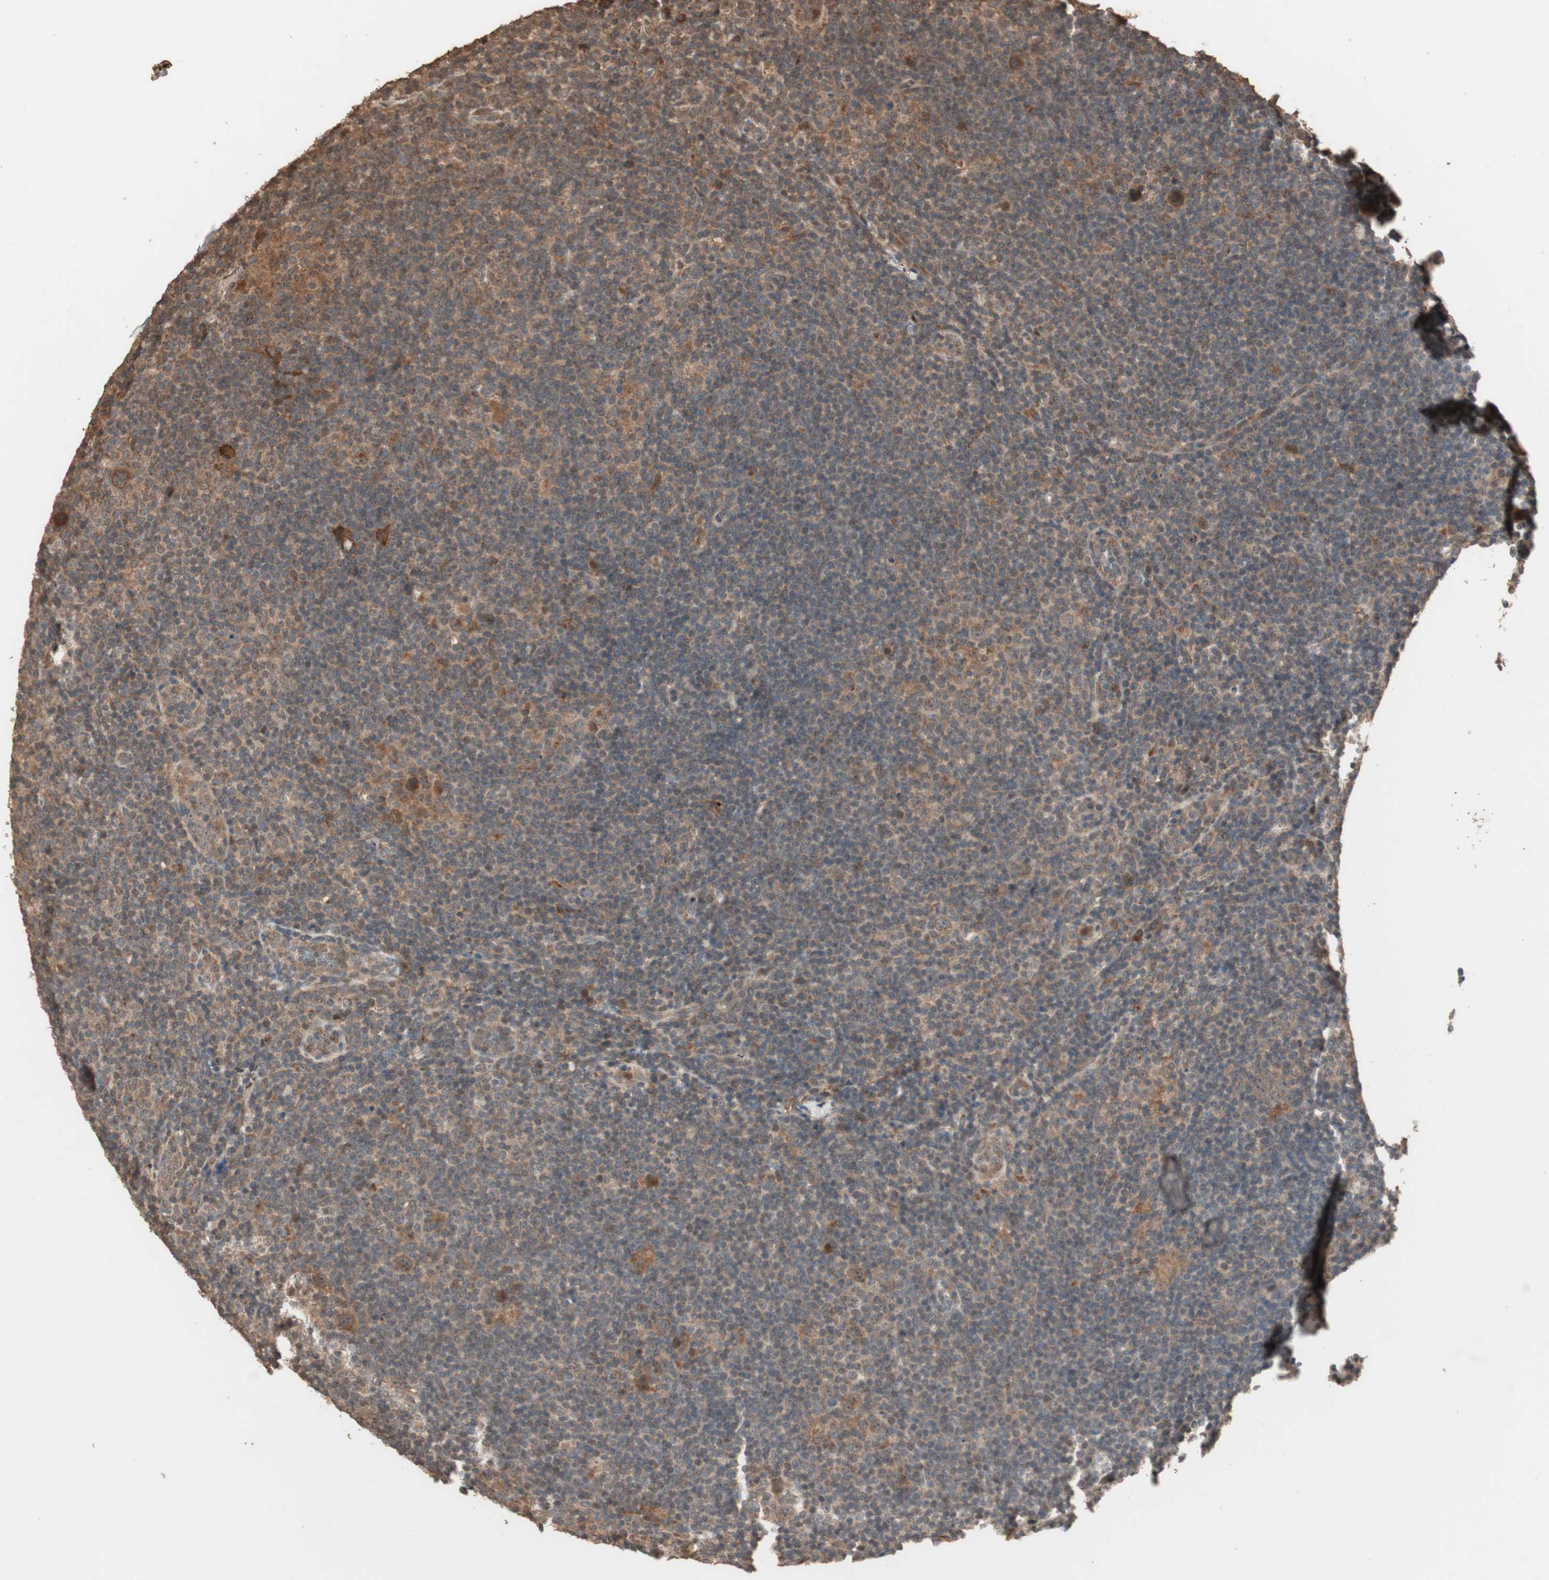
{"staining": {"intensity": "strong", "quantity": ">75%", "location": "cytoplasmic/membranous"}, "tissue": "lymphoma", "cell_type": "Tumor cells", "image_type": "cancer", "snomed": [{"axis": "morphology", "description": "Hodgkin's disease, NOS"}, {"axis": "topography", "description": "Lymph node"}], "caption": "This histopathology image exhibits IHC staining of Hodgkin's disease, with high strong cytoplasmic/membranous positivity in approximately >75% of tumor cells.", "gene": "USP20", "patient": {"sex": "female", "age": 57}}